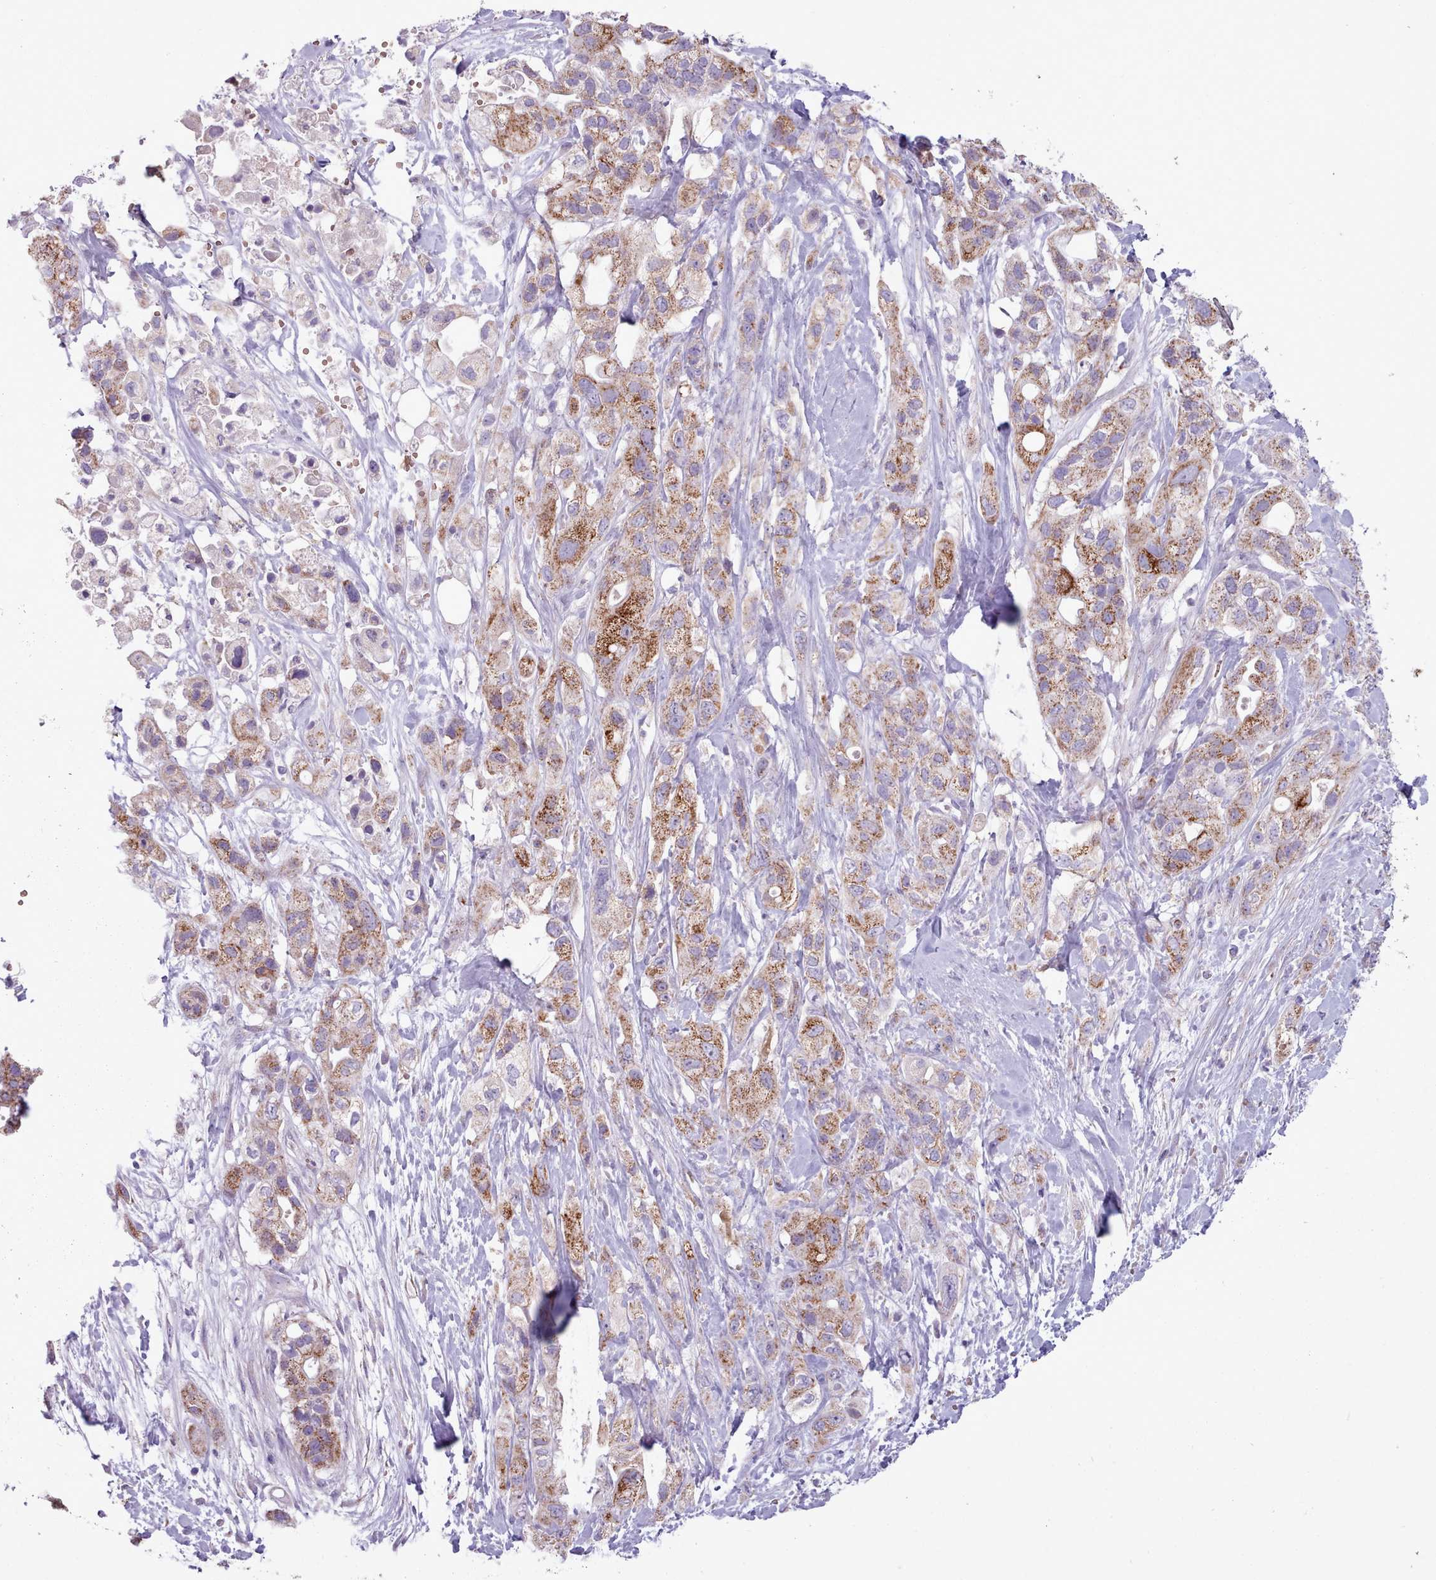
{"staining": {"intensity": "strong", "quantity": ">75%", "location": "cytoplasmic/membranous"}, "tissue": "pancreatic cancer", "cell_type": "Tumor cells", "image_type": "cancer", "snomed": [{"axis": "morphology", "description": "Adenocarcinoma, NOS"}, {"axis": "topography", "description": "Pancreas"}], "caption": "DAB immunohistochemical staining of human pancreatic cancer (adenocarcinoma) shows strong cytoplasmic/membranous protein positivity in approximately >75% of tumor cells. The protein of interest is shown in brown color, while the nuclei are stained blue.", "gene": "AK4", "patient": {"sex": "male", "age": 44}}